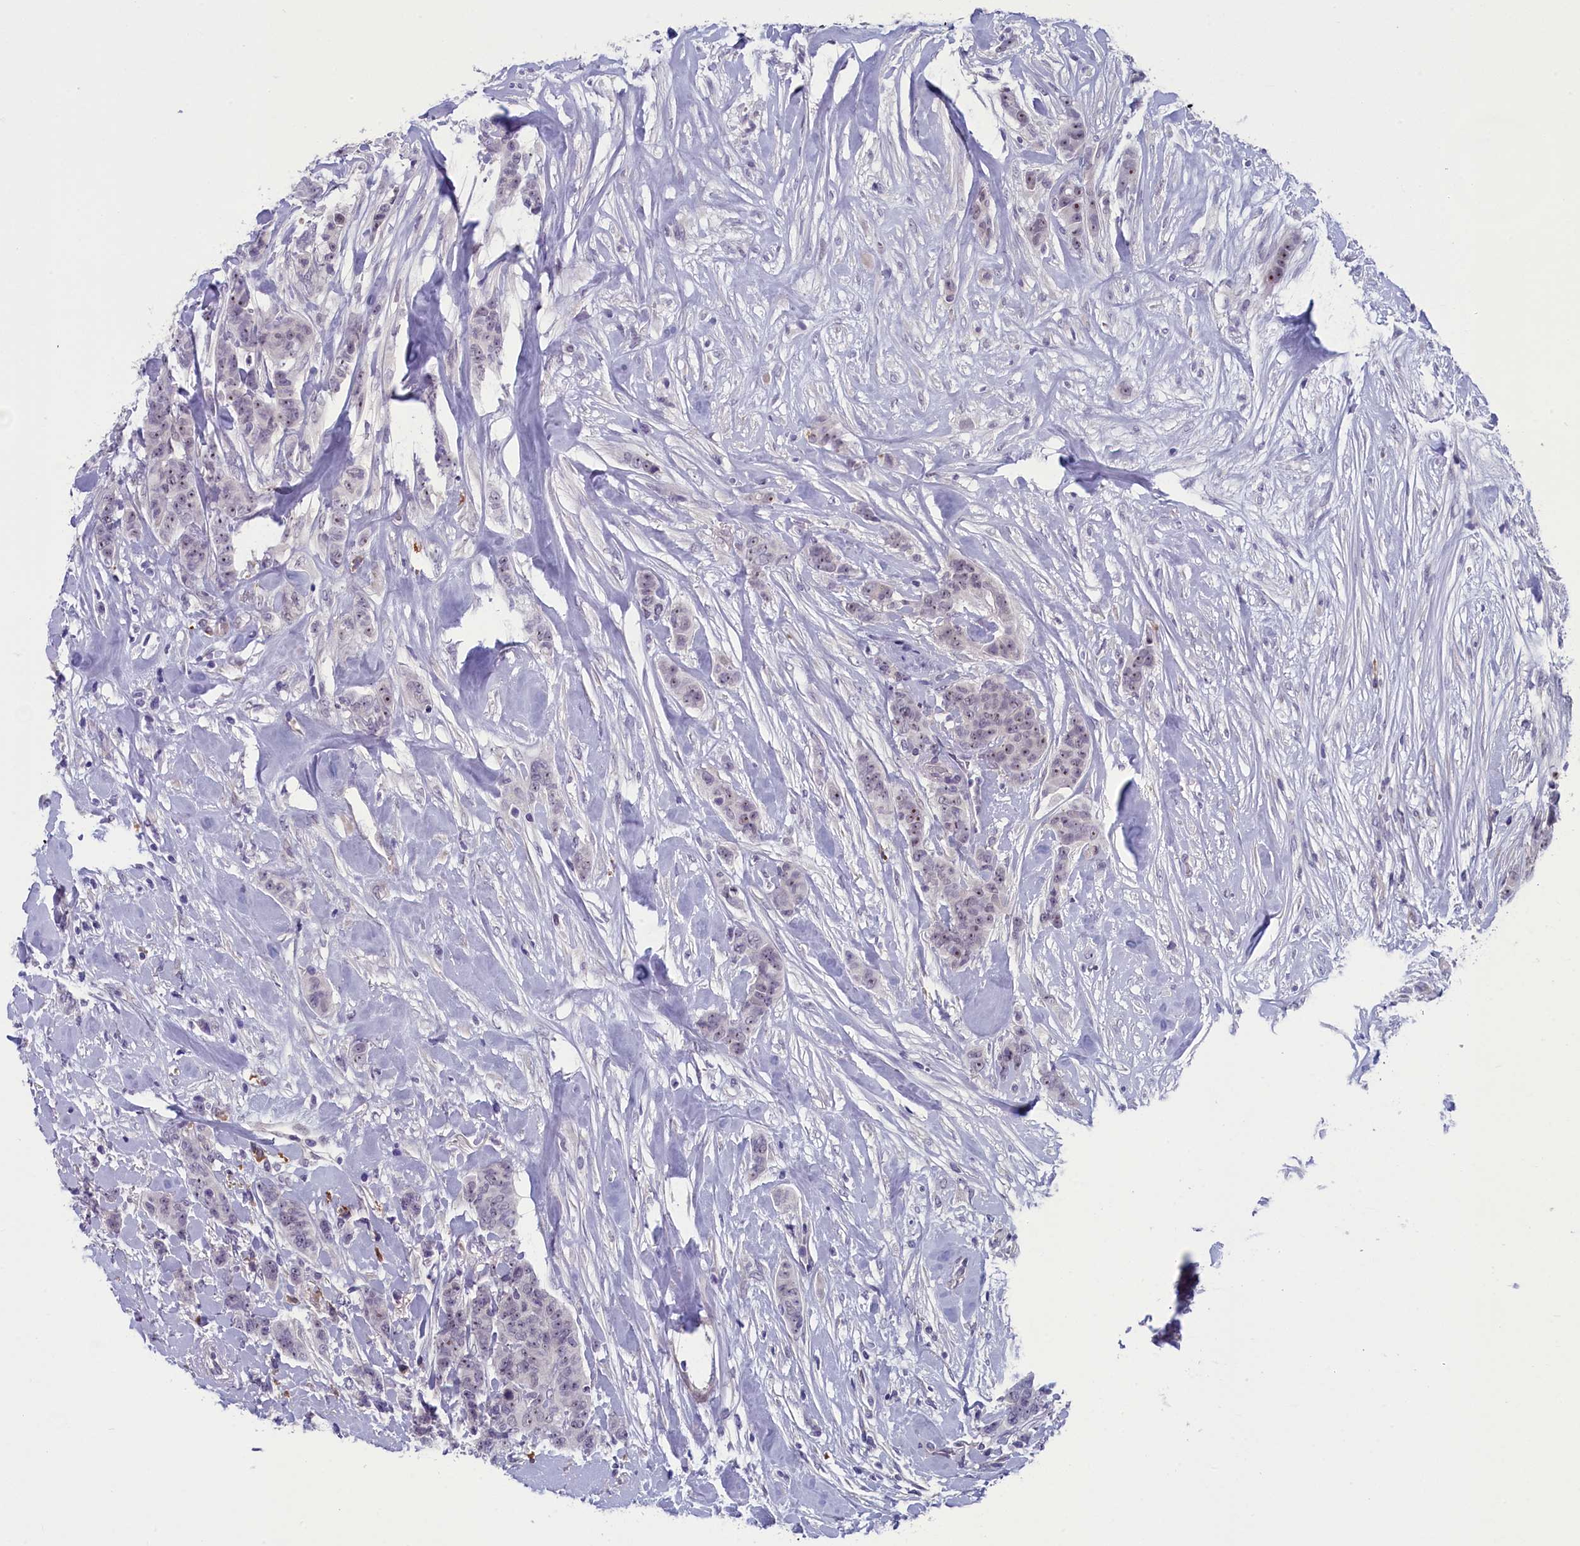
{"staining": {"intensity": "moderate", "quantity": "<25%", "location": "nuclear"}, "tissue": "breast cancer", "cell_type": "Tumor cells", "image_type": "cancer", "snomed": [{"axis": "morphology", "description": "Duct carcinoma"}, {"axis": "topography", "description": "Breast"}], "caption": "Breast infiltrating ductal carcinoma stained with DAB IHC displays low levels of moderate nuclear expression in about <25% of tumor cells.", "gene": "CNEP1R1", "patient": {"sex": "female", "age": 40}}